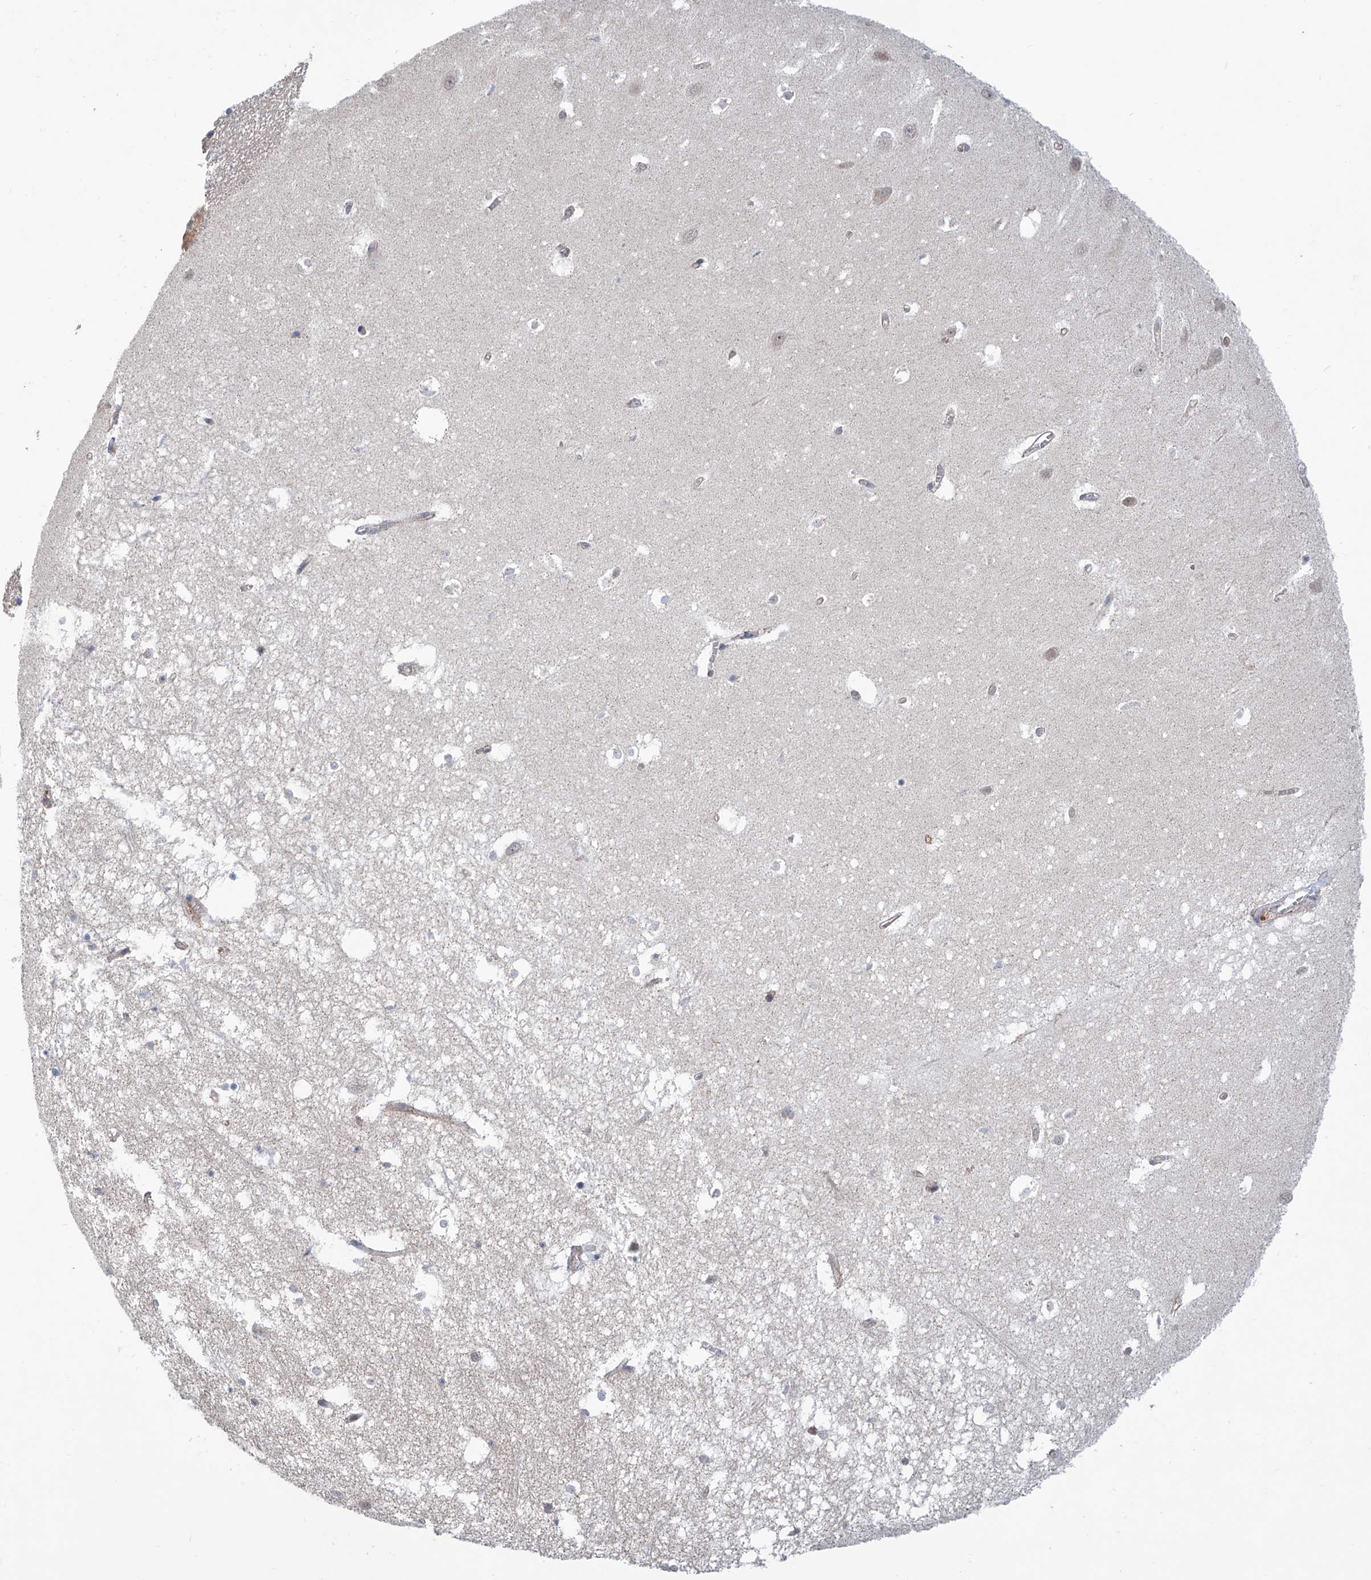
{"staining": {"intensity": "negative", "quantity": "none", "location": "none"}, "tissue": "hippocampus", "cell_type": "Glial cells", "image_type": "normal", "snomed": [{"axis": "morphology", "description": "Normal tissue, NOS"}, {"axis": "topography", "description": "Hippocampus"}], "caption": "High magnification brightfield microscopy of normal hippocampus stained with DAB (3,3'-diaminobenzidine) (brown) and counterstained with hematoxylin (blue): glial cells show no significant positivity. (DAB (3,3'-diaminobenzidine) immunohistochemistry with hematoxylin counter stain).", "gene": "EIF2D", "patient": {"sex": "female", "age": 64}}